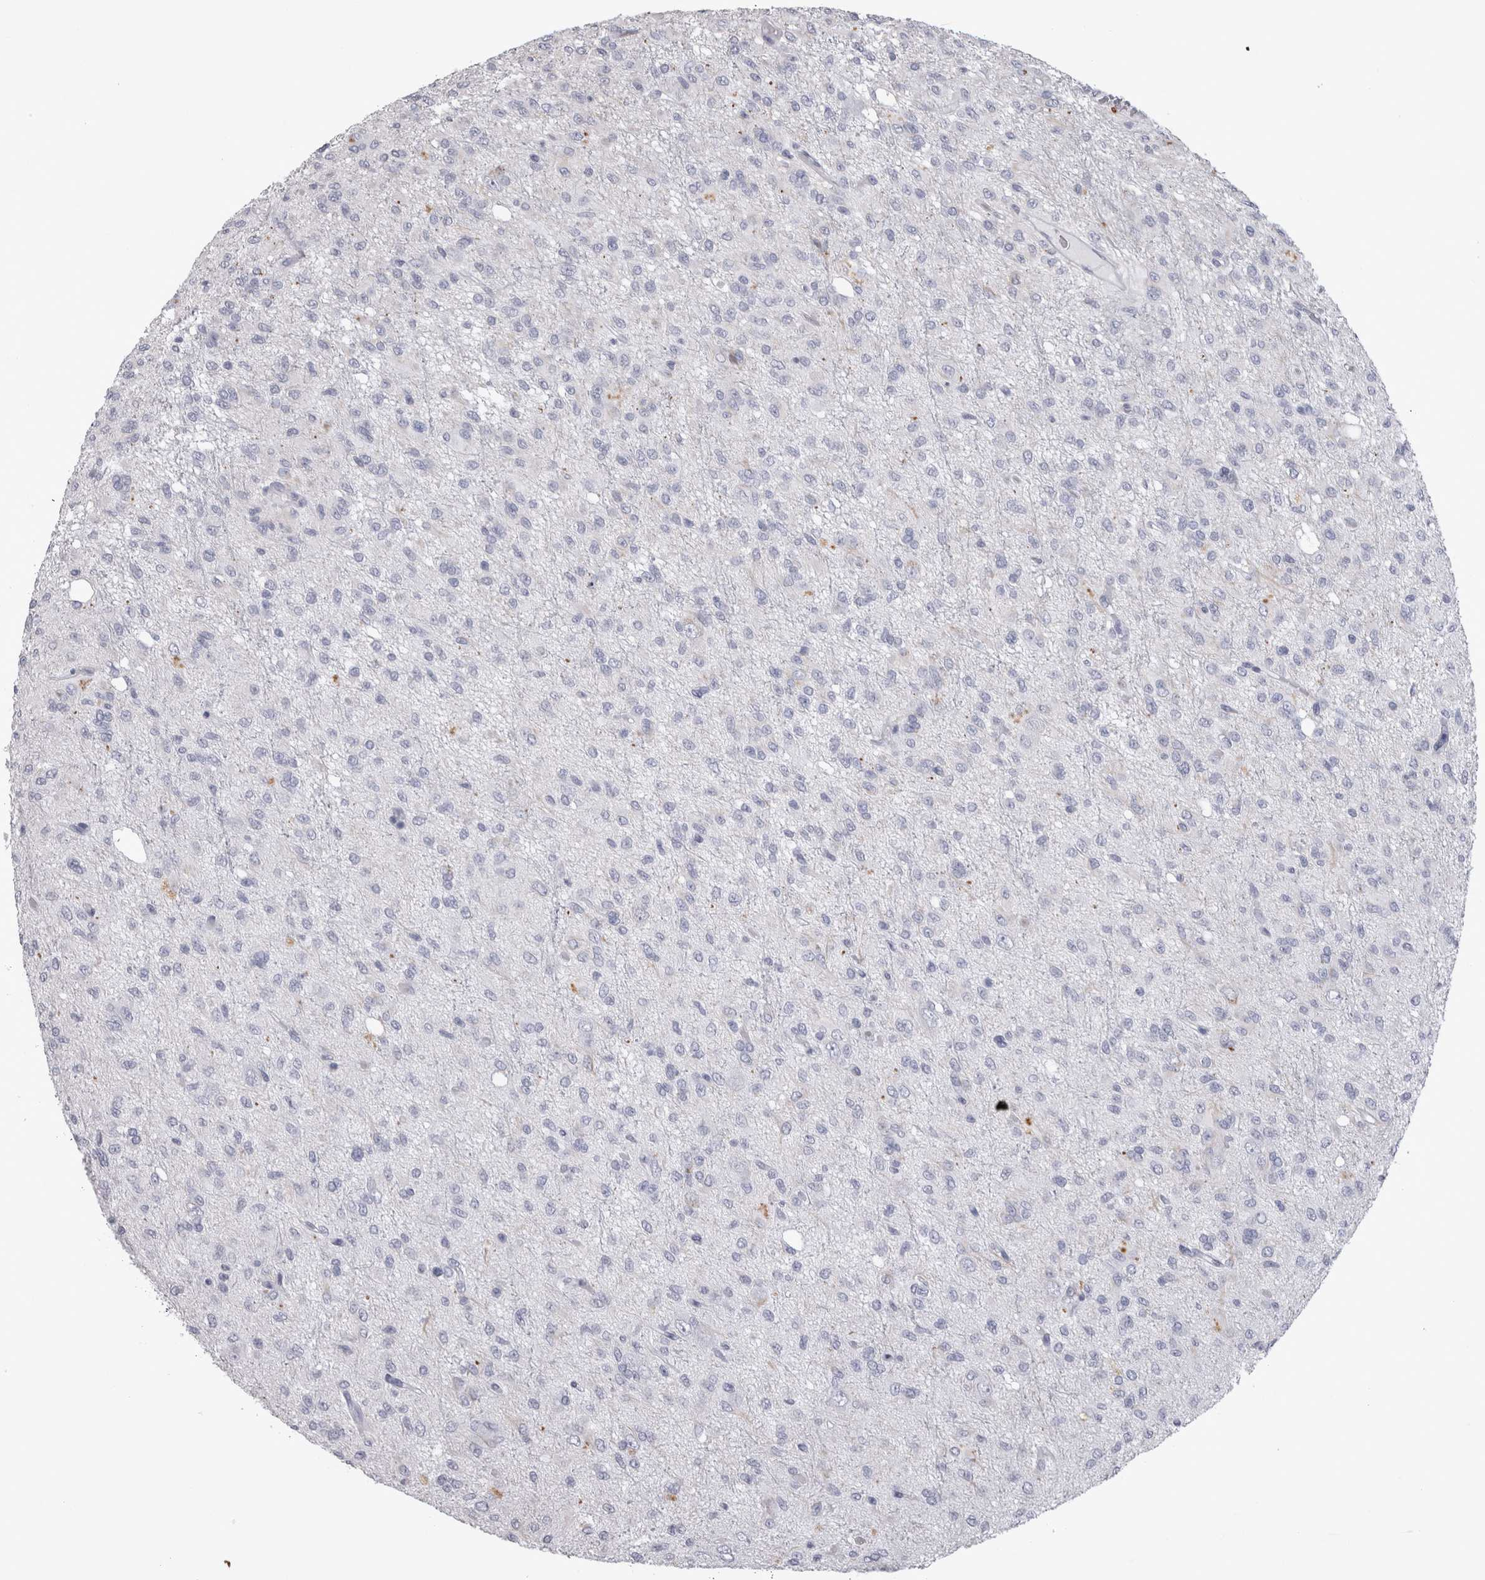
{"staining": {"intensity": "negative", "quantity": "none", "location": "none"}, "tissue": "glioma", "cell_type": "Tumor cells", "image_type": "cancer", "snomed": [{"axis": "morphology", "description": "Glioma, malignant, High grade"}, {"axis": "topography", "description": "Brain"}], "caption": "High magnification brightfield microscopy of high-grade glioma (malignant) stained with DAB (brown) and counterstained with hematoxylin (blue): tumor cells show no significant staining. (Brightfield microscopy of DAB immunohistochemistry (IHC) at high magnification).", "gene": "ADAM2", "patient": {"sex": "female", "age": 59}}